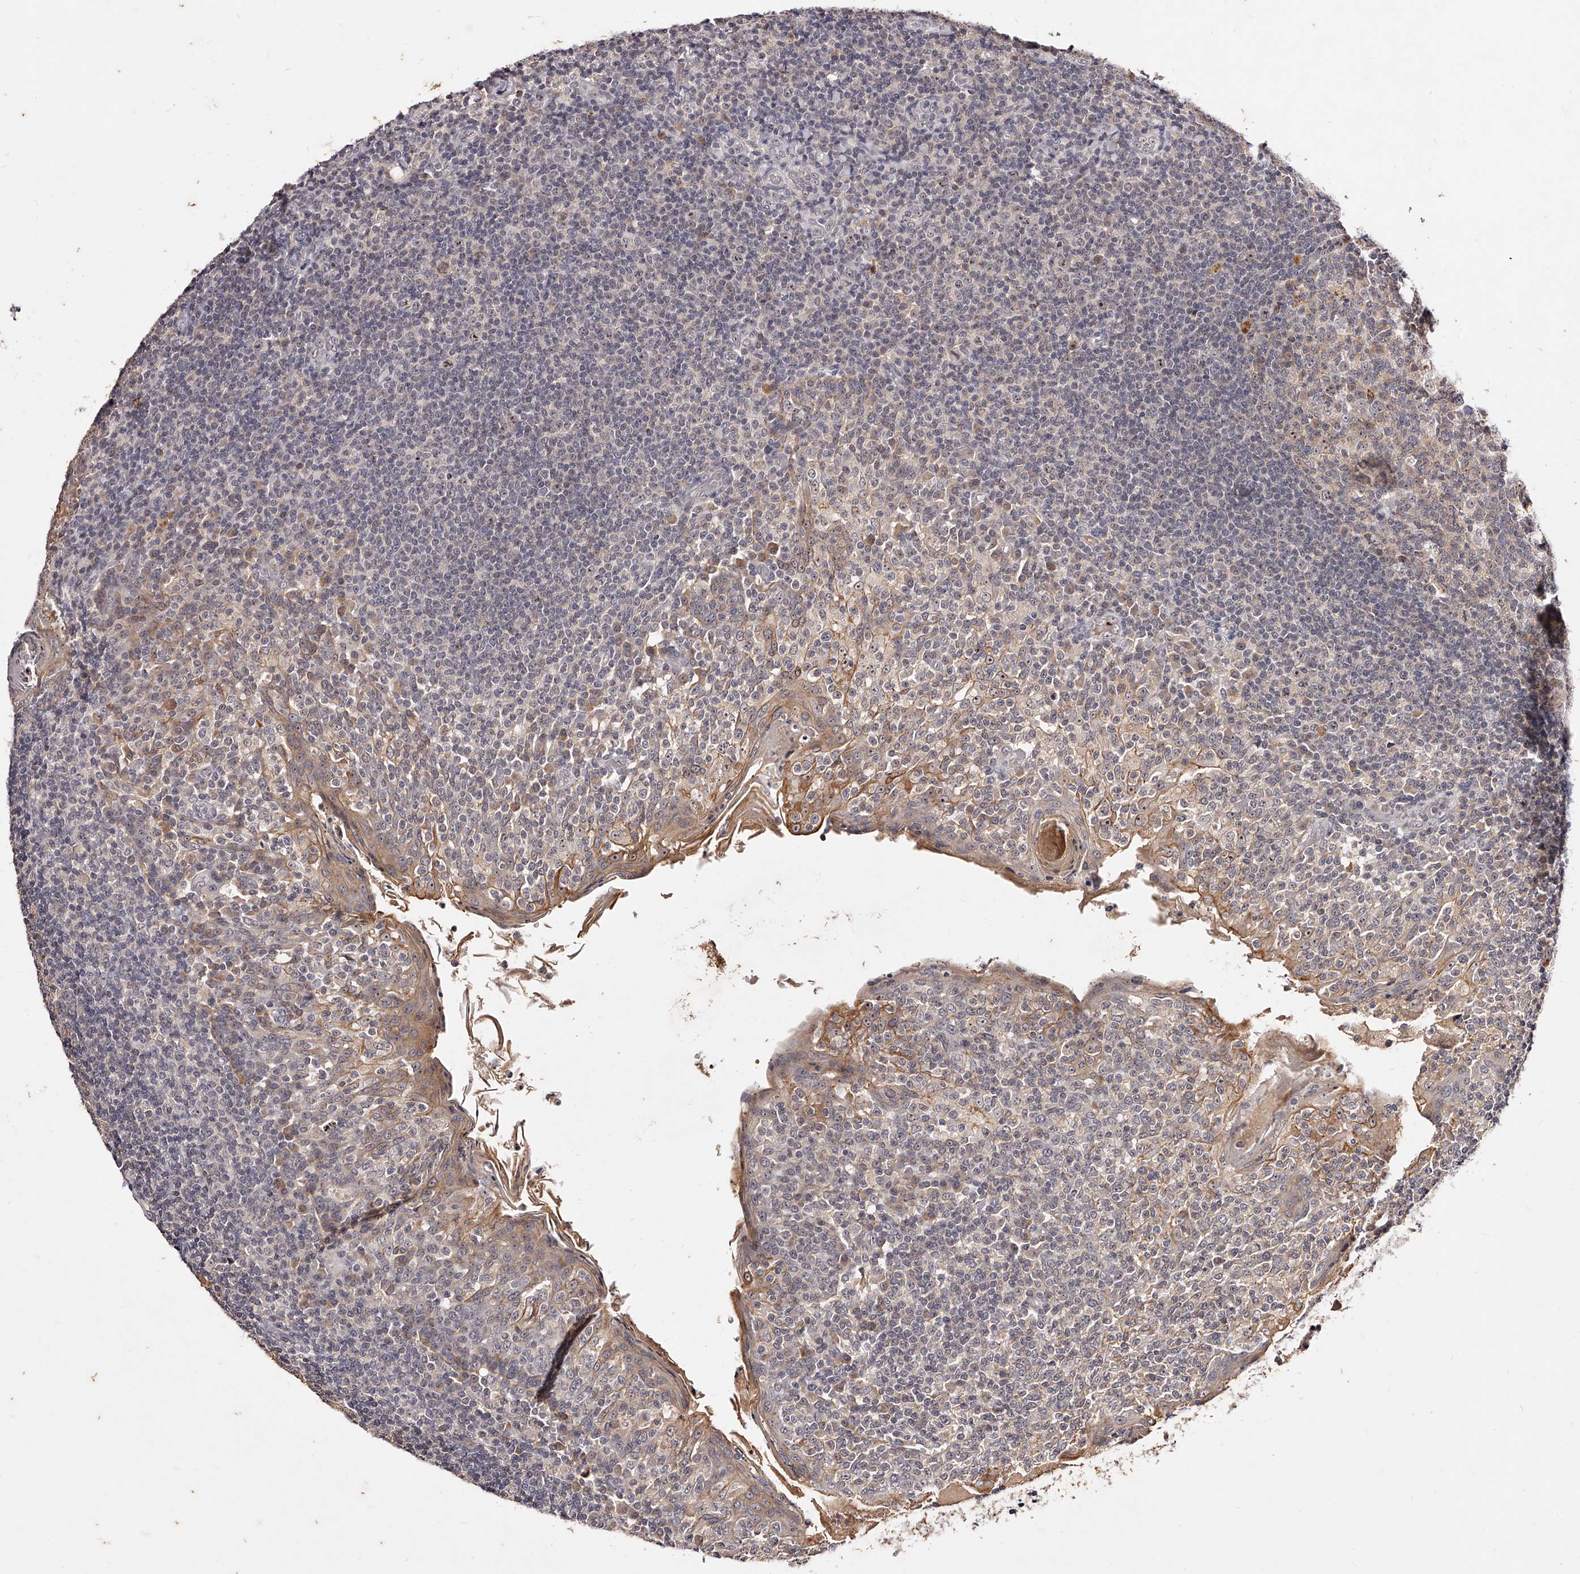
{"staining": {"intensity": "negative", "quantity": "none", "location": "none"}, "tissue": "tonsil", "cell_type": "Germinal center cells", "image_type": "normal", "snomed": [{"axis": "morphology", "description": "Normal tissue, NOS"}, {"axis": "topography", "description": "Tonsil"}], "caption": "DAB immunohistochemical staining of benign human tonsil reveals no significant expression in germinal center cells.", "gene": "PHACTR1", "patient": {"sex": "female", "age": 19}}